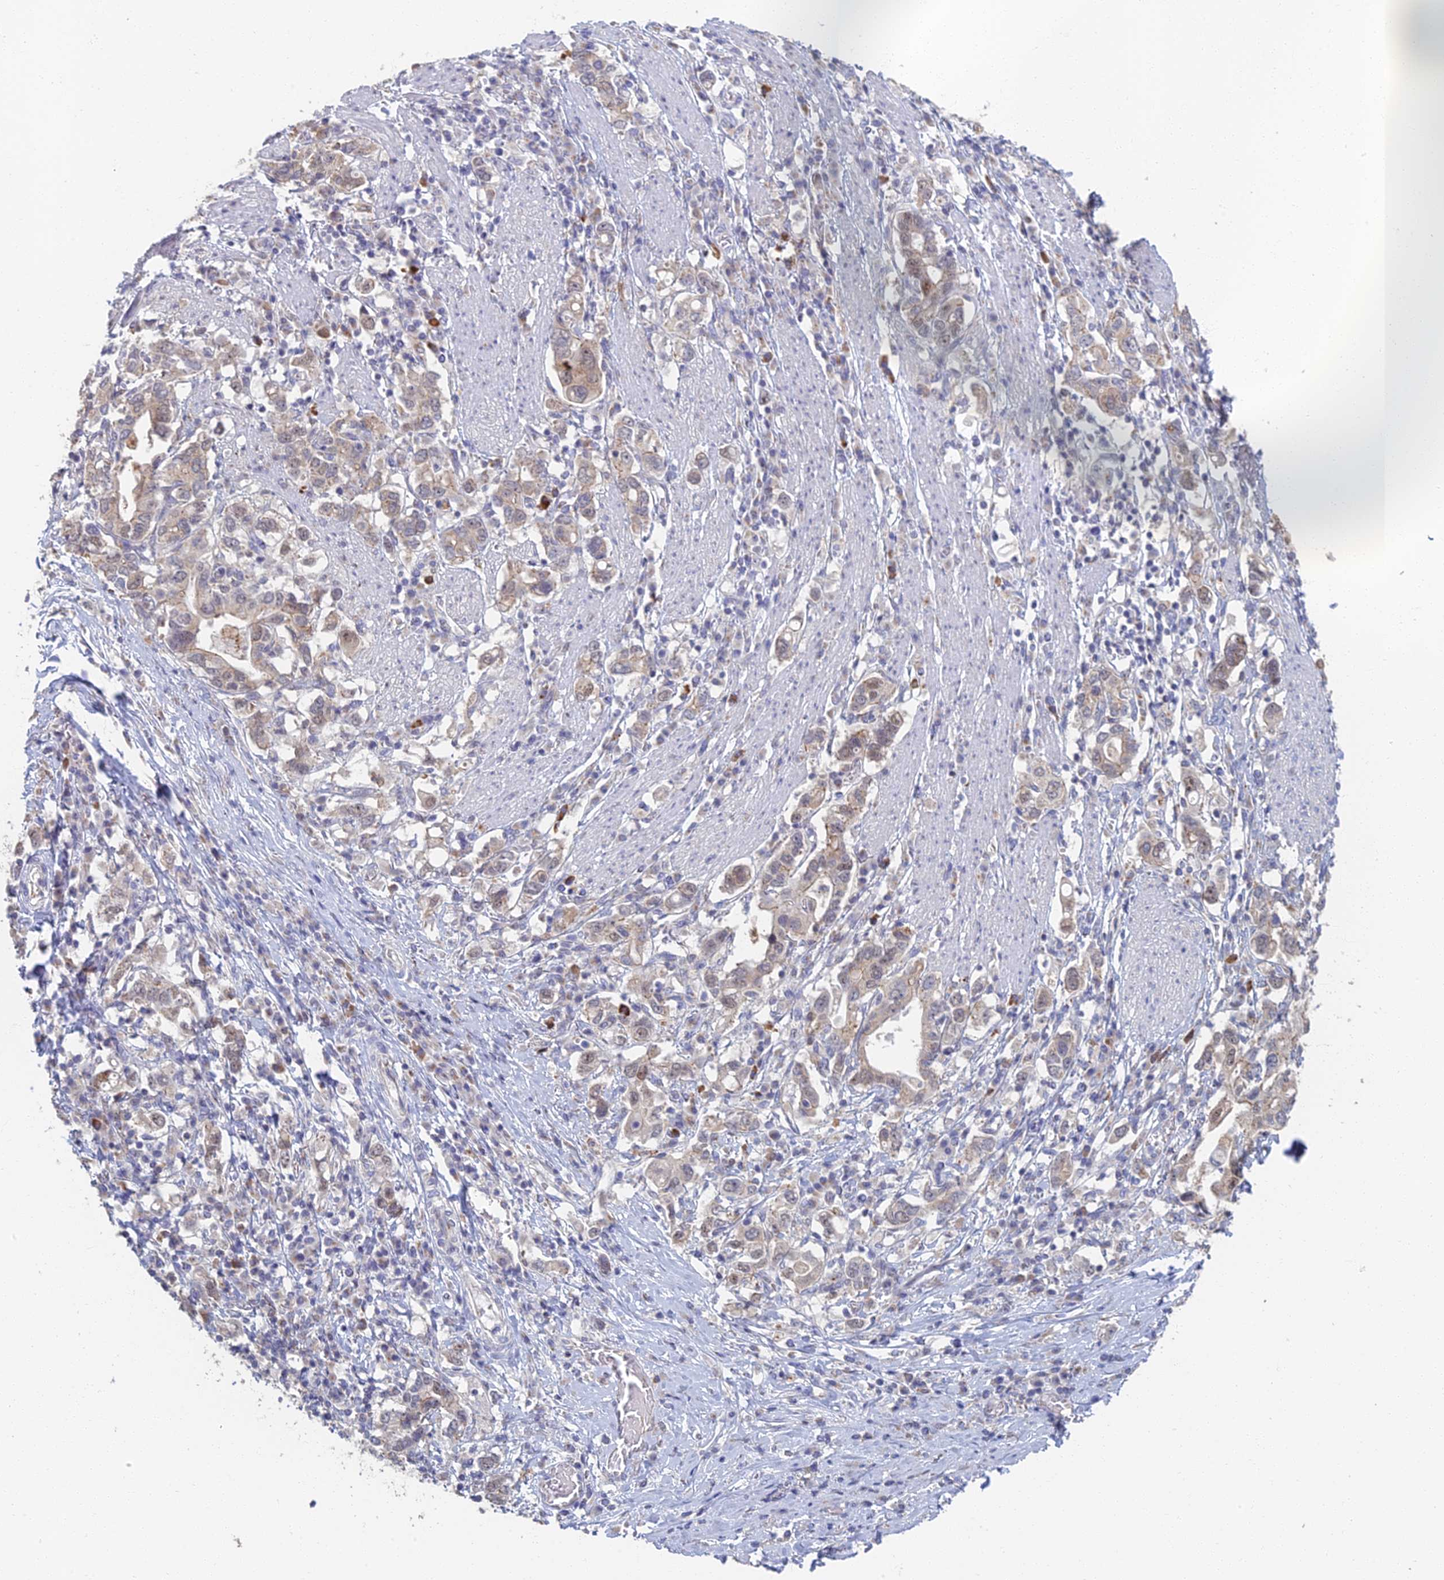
{"staining": {"intensity": "weak", "quantity": "<25%", "location": "cytoplasmic/membranous"}, "tissue": "stomach cancer", "cell_type": "Tumor cells", "image_type": "cancer", "snomed": [{"axis": "morphology", "description": "Adenocarcinoma, NOS"}, {"axis": "topography", "description": "Stomach, upper"}, {"axis": "topography", "description": "Stomach"}], "caption": "DAB (3,3'-diaminobenzidine) immunohistochemical staining of human stomach cancer shows no significant positivity in tumor cells.", "gene": "GPATCH1", "patient": {"sex": "male", "age": 62}}